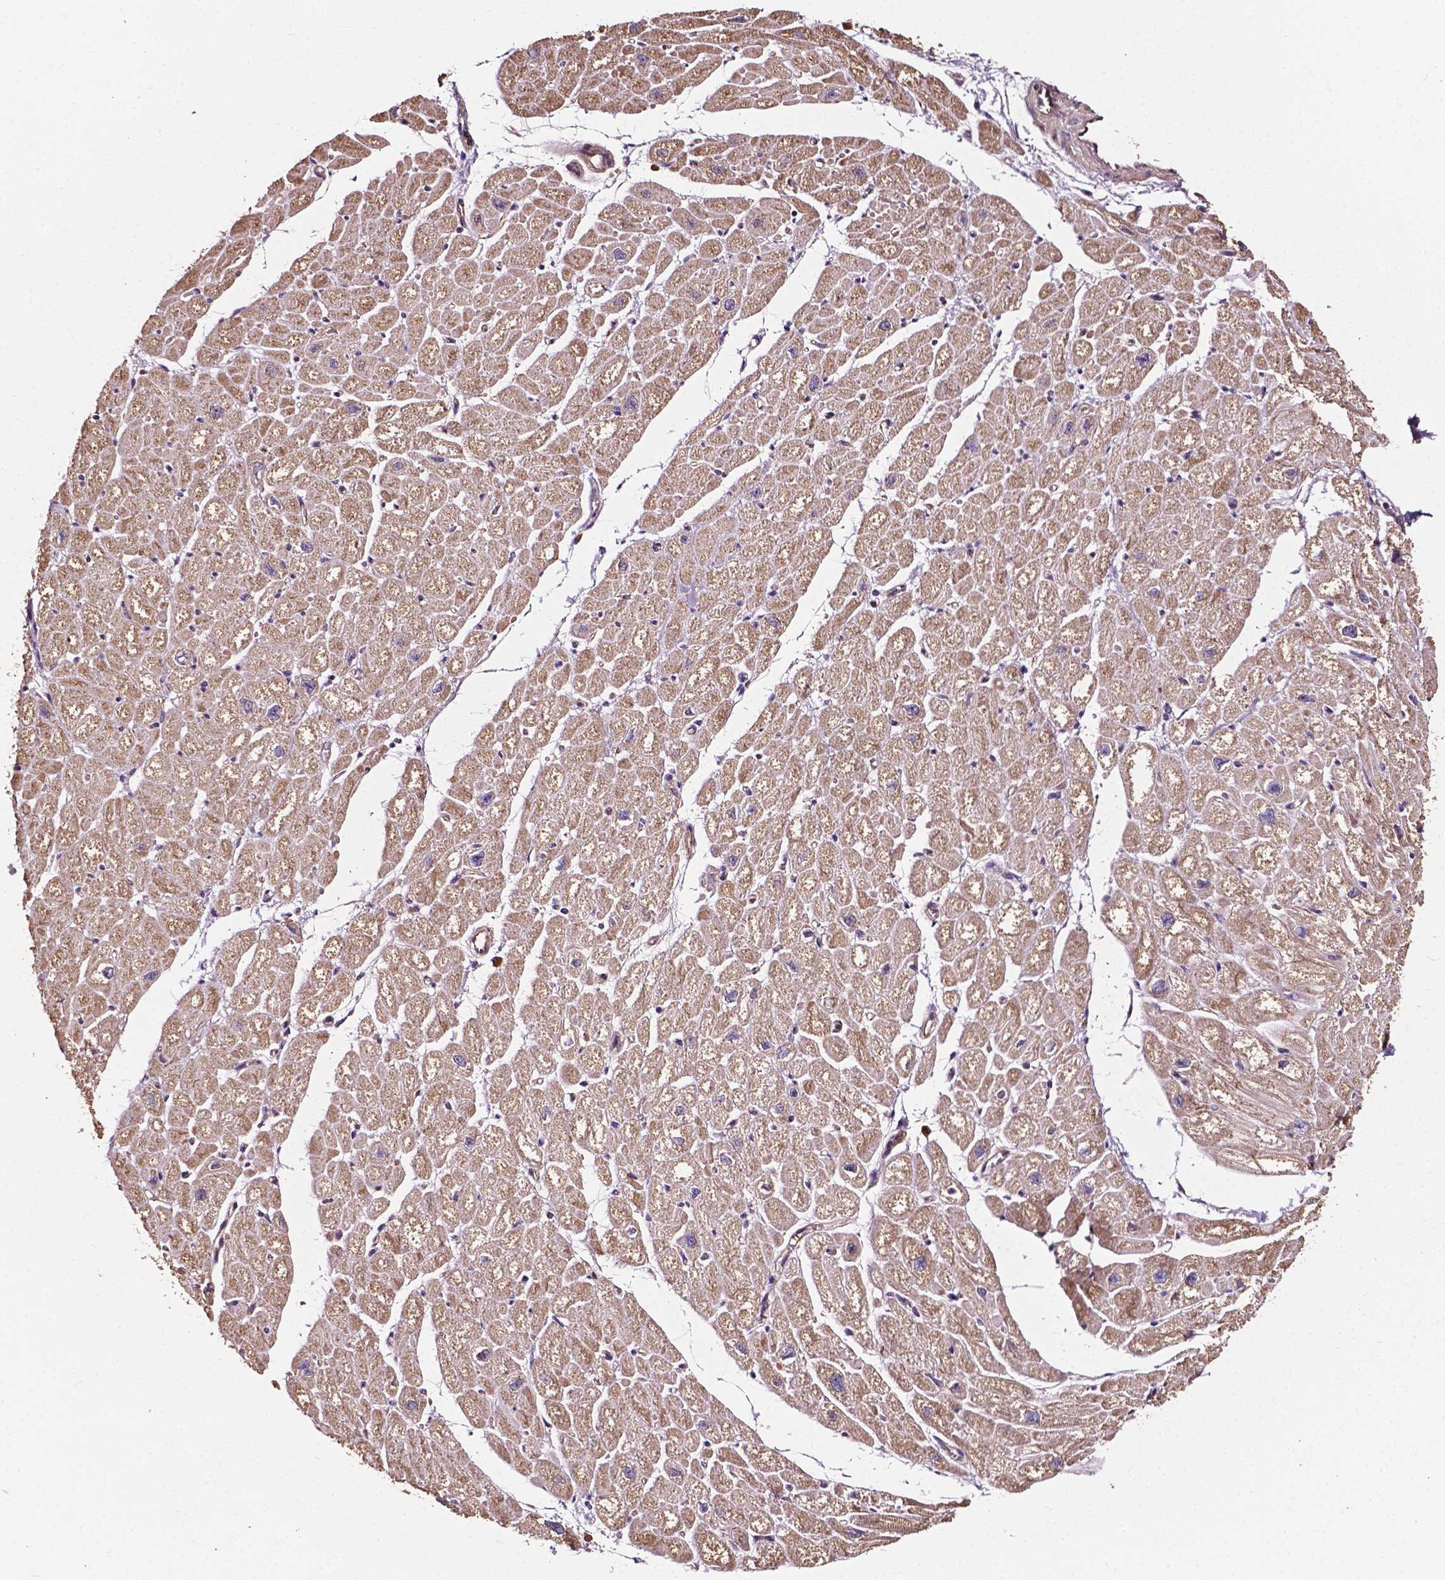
{"staining": {"intensity": "moderate", "quantity": ">75%", "location": "cytoplasmic/membranous"}, "tissue": "heart muscle", "cell_type": "Cardiomyocytes", "image_type": "normal", "snomed": [{"axis": "morphology", "description": "Normal tissue, NOS"}, {"axis": "topography", "description": "Heart"}], "caption": "DAB immunohistochemical staining of normal heart muscle displays moderate cytoplasmic/membranous protein expression in approximately >75% of cardiomyocytes.", "gene": "ATG16L1", "patient": {"sex": "male", "age": 61}}